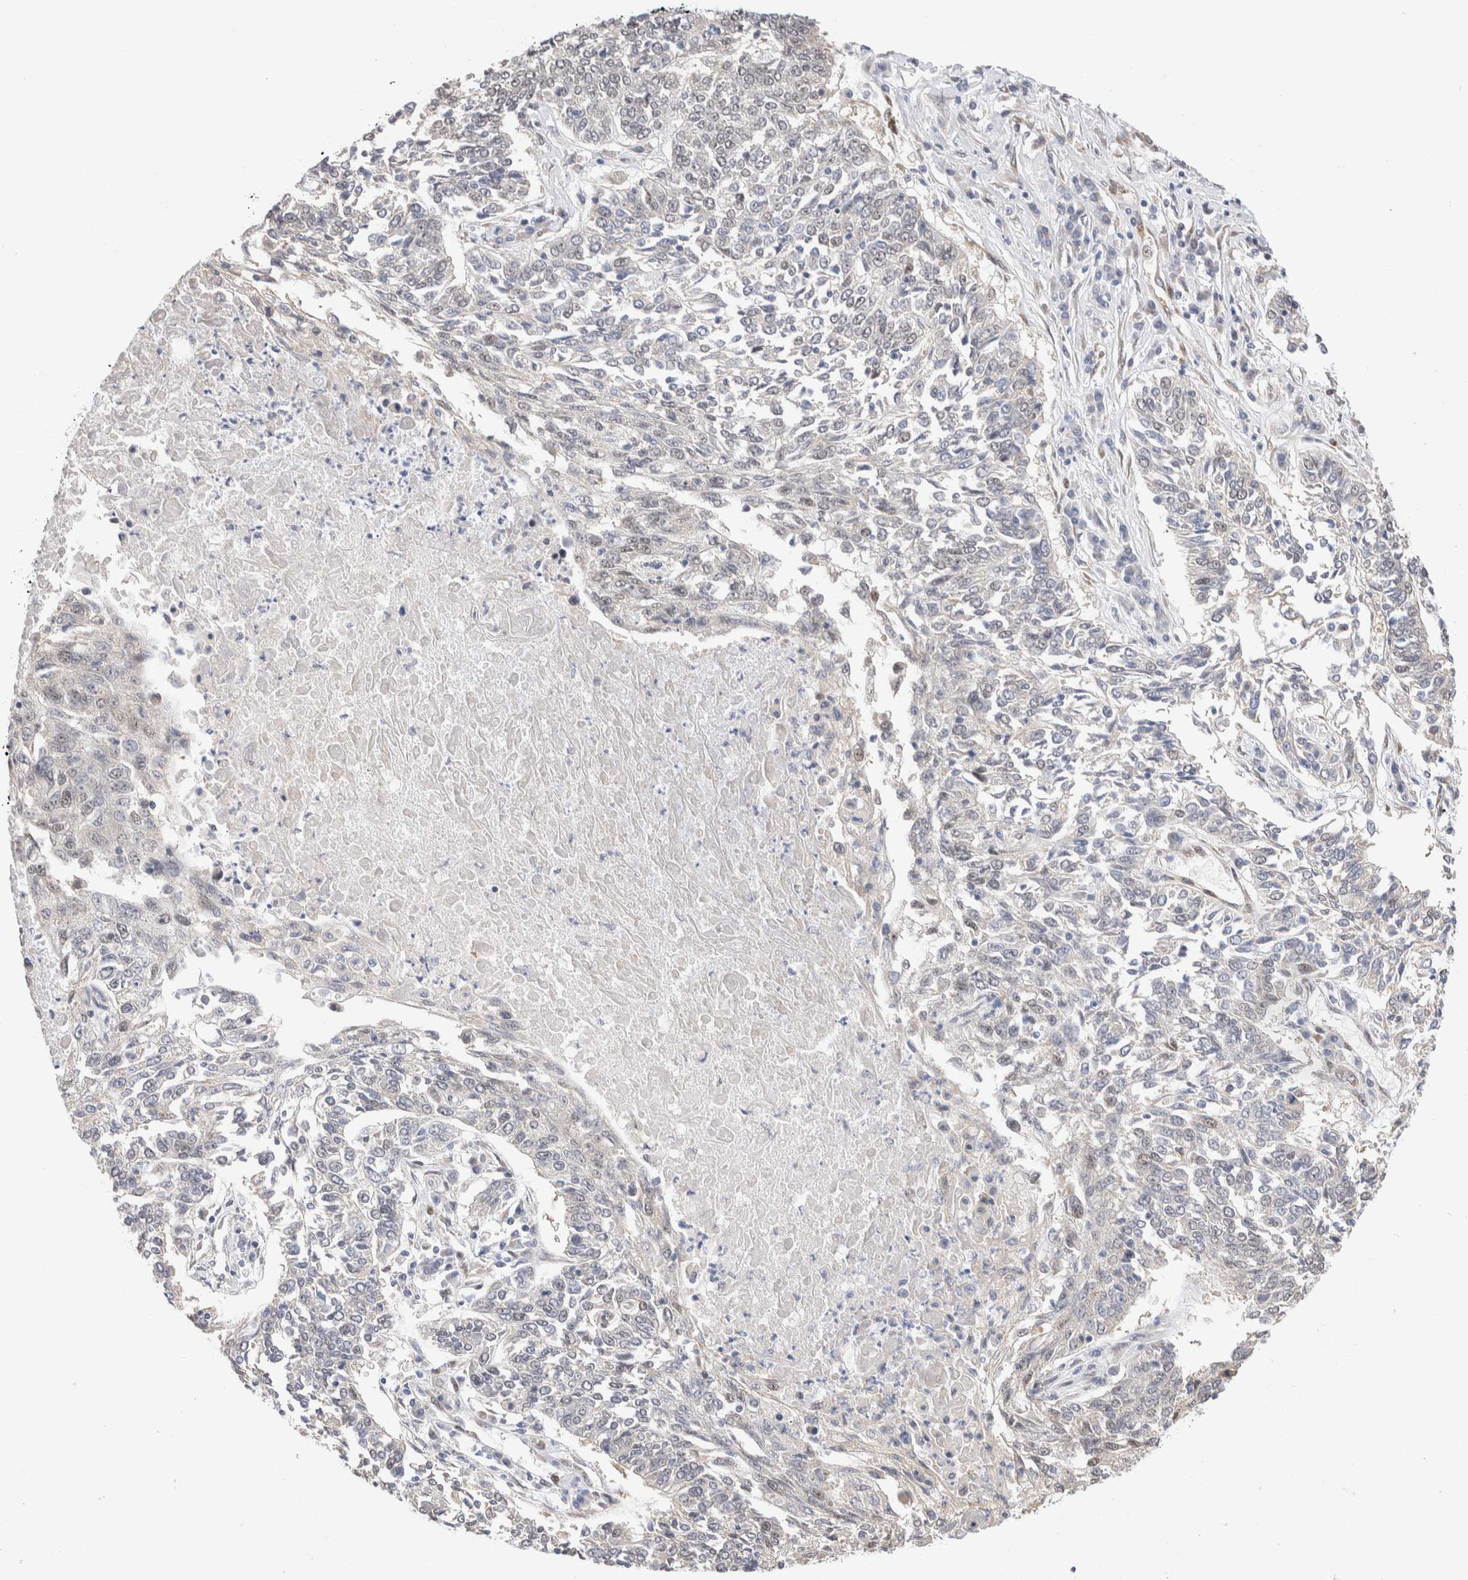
{"staining": {"intensity": "negative", "quantity": "none", "location": "none"}, "tissue": "lung cancer", "cell_type": "Tumor cells", "image_type": "cancer", "snomed": [{"axis": "morphology", "description": "Normal tissue, NOS"}, {"axis": "morphology", "description": "Squamous cell carcinoma, NOS"}, {"axis": "topography", "description": "Cartilage tissue"}, {"axis": "topography", "description": "Bronchus"}, {"axis": "topography", "description": "Lung"}], "caption": "This micrograph is of lung squamous cell carcinoma stained with immunohistochemistry to label a protein in brown with the nuclei are counter-stained blue. There is no expression in tumor cells.", "gene": "NSMAF", "patient": {"sex": "female", "age": 49}}